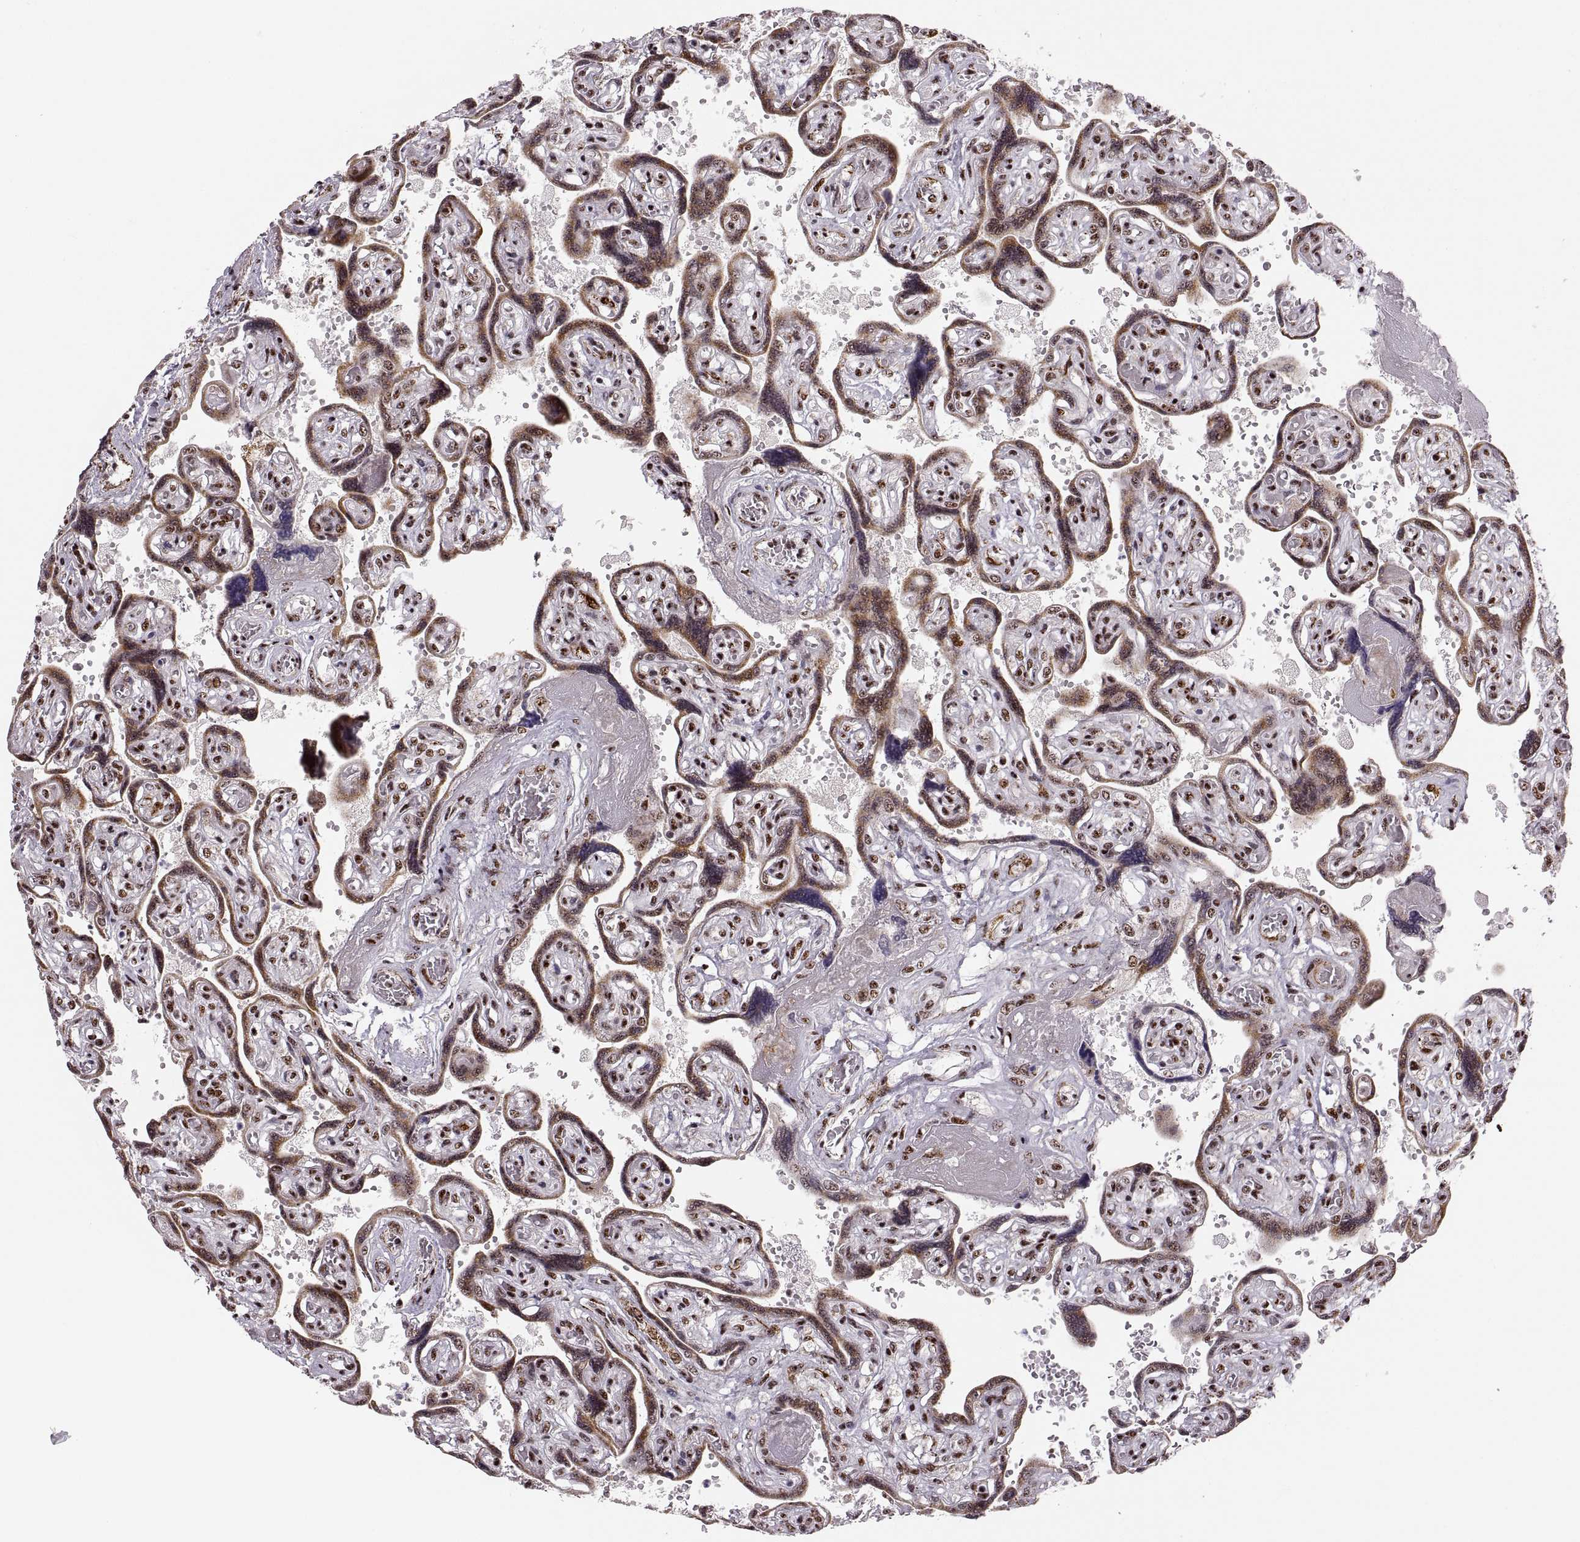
{"staining": {"intensity": "moderate", "quantity": "25%-75%", "location": "nuclear"}, "tissue": "placenta", "cell_type": "Decidual cells", "image_type": "normal", "snomed": [{"axis": "morphology", "description": "Normal tissue, NOS"}, {"axis": "topography", "description": "Placenta"}], "caption": "Protein expression analysis of normal placenta shows moderate nuclear staining in approximately 25%-75% of decidual cells.", "gene": "ZCCHC17", "patient": {"sex": "female", "age": 32}}